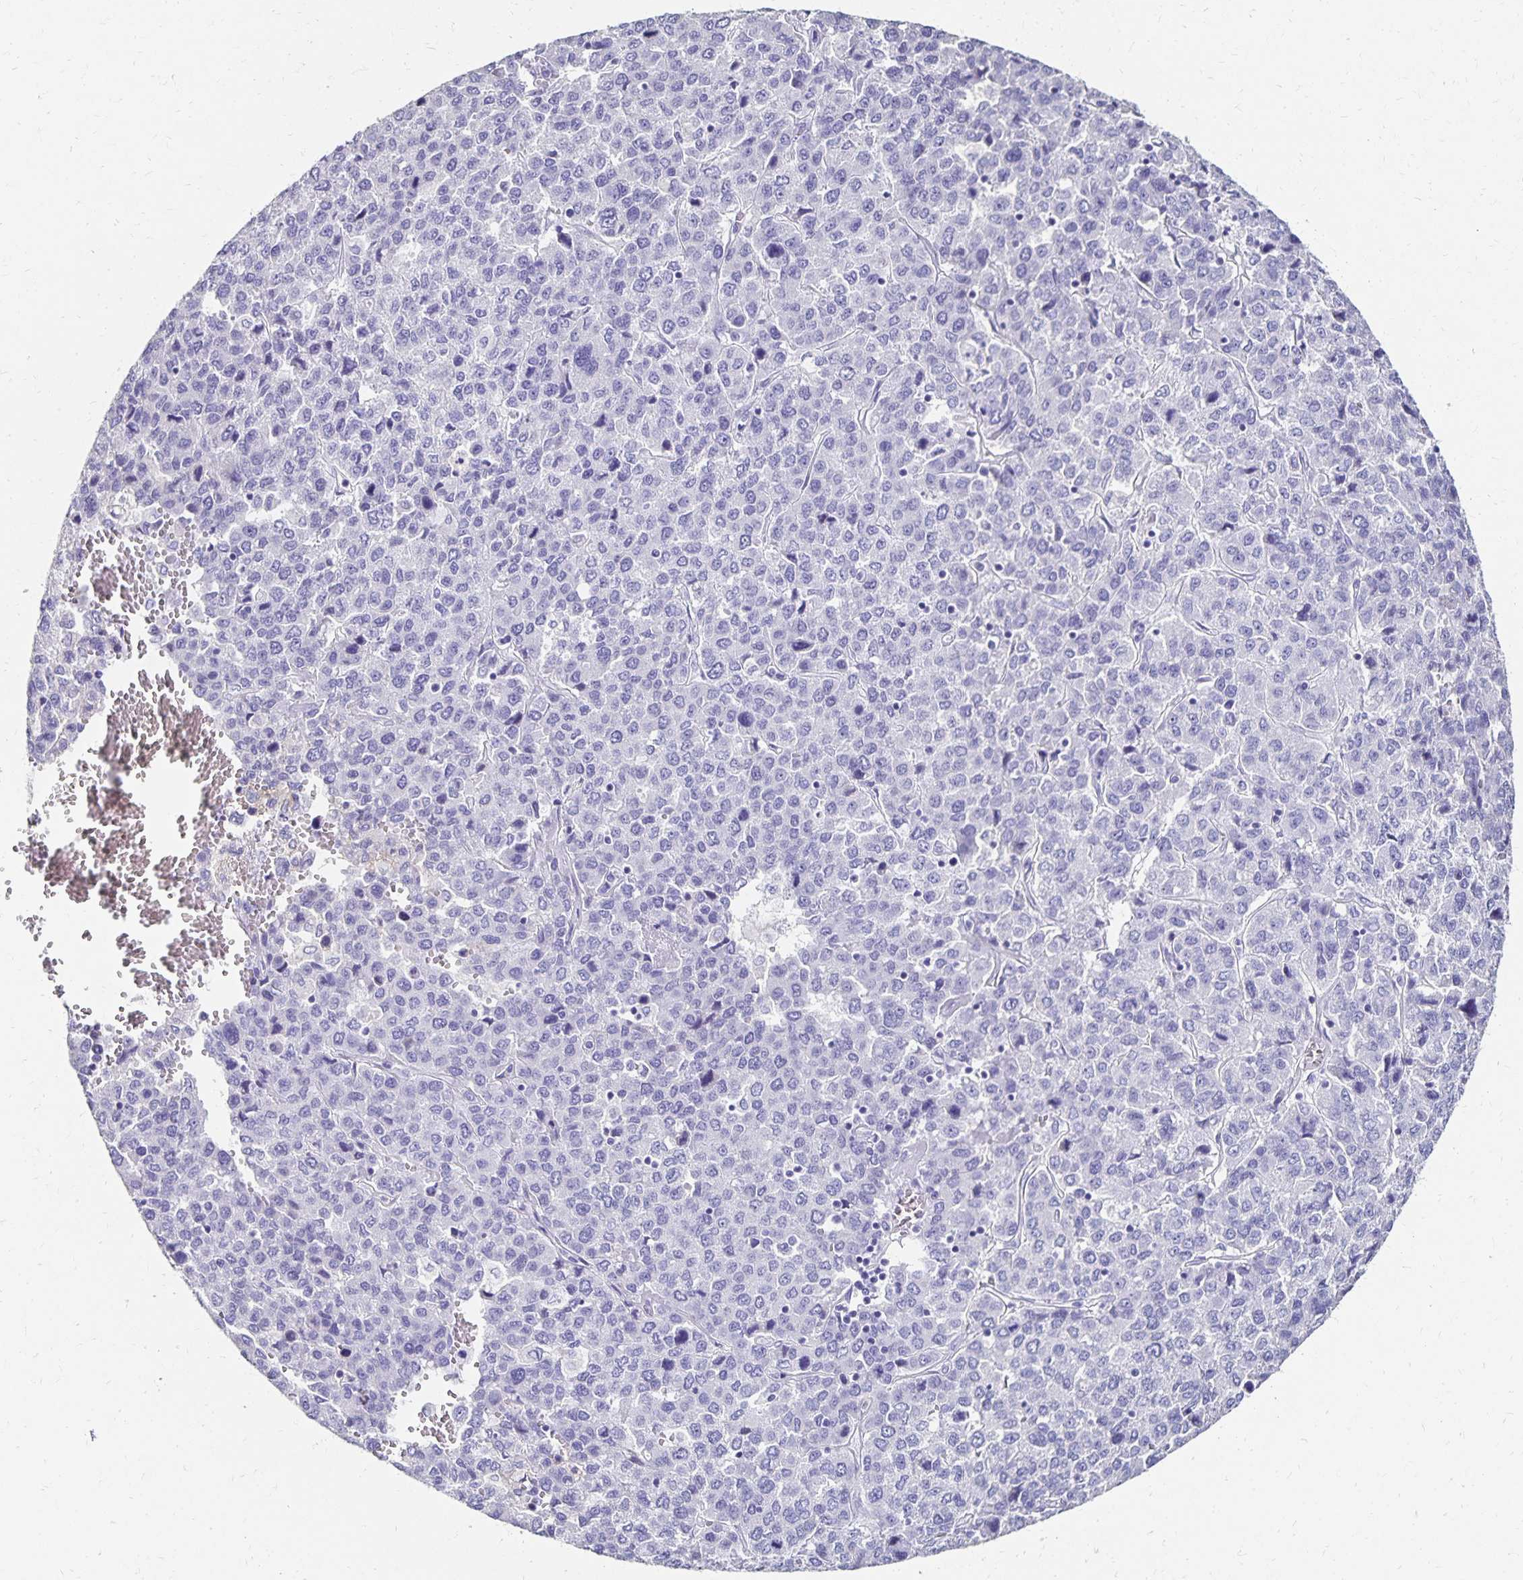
{"staining": {"intensity": "negative", "quantity": "none", "location": "none"}, "tissue": "liver cancer", "cell_type": "Tumor cells", "image_type": "cancer", "snomed": [{"axis": "morphology", "description": "Carcinoma, Hepatocellular, NOS"}, {"axis": "topography", "description": "Liver"}], "caption": "IHC of human liver hepatocellular carcinoma exhibits no staining in tumor cells.", "gene": "DYNLT4", "patient": {"sex": "male", "age": 69}}